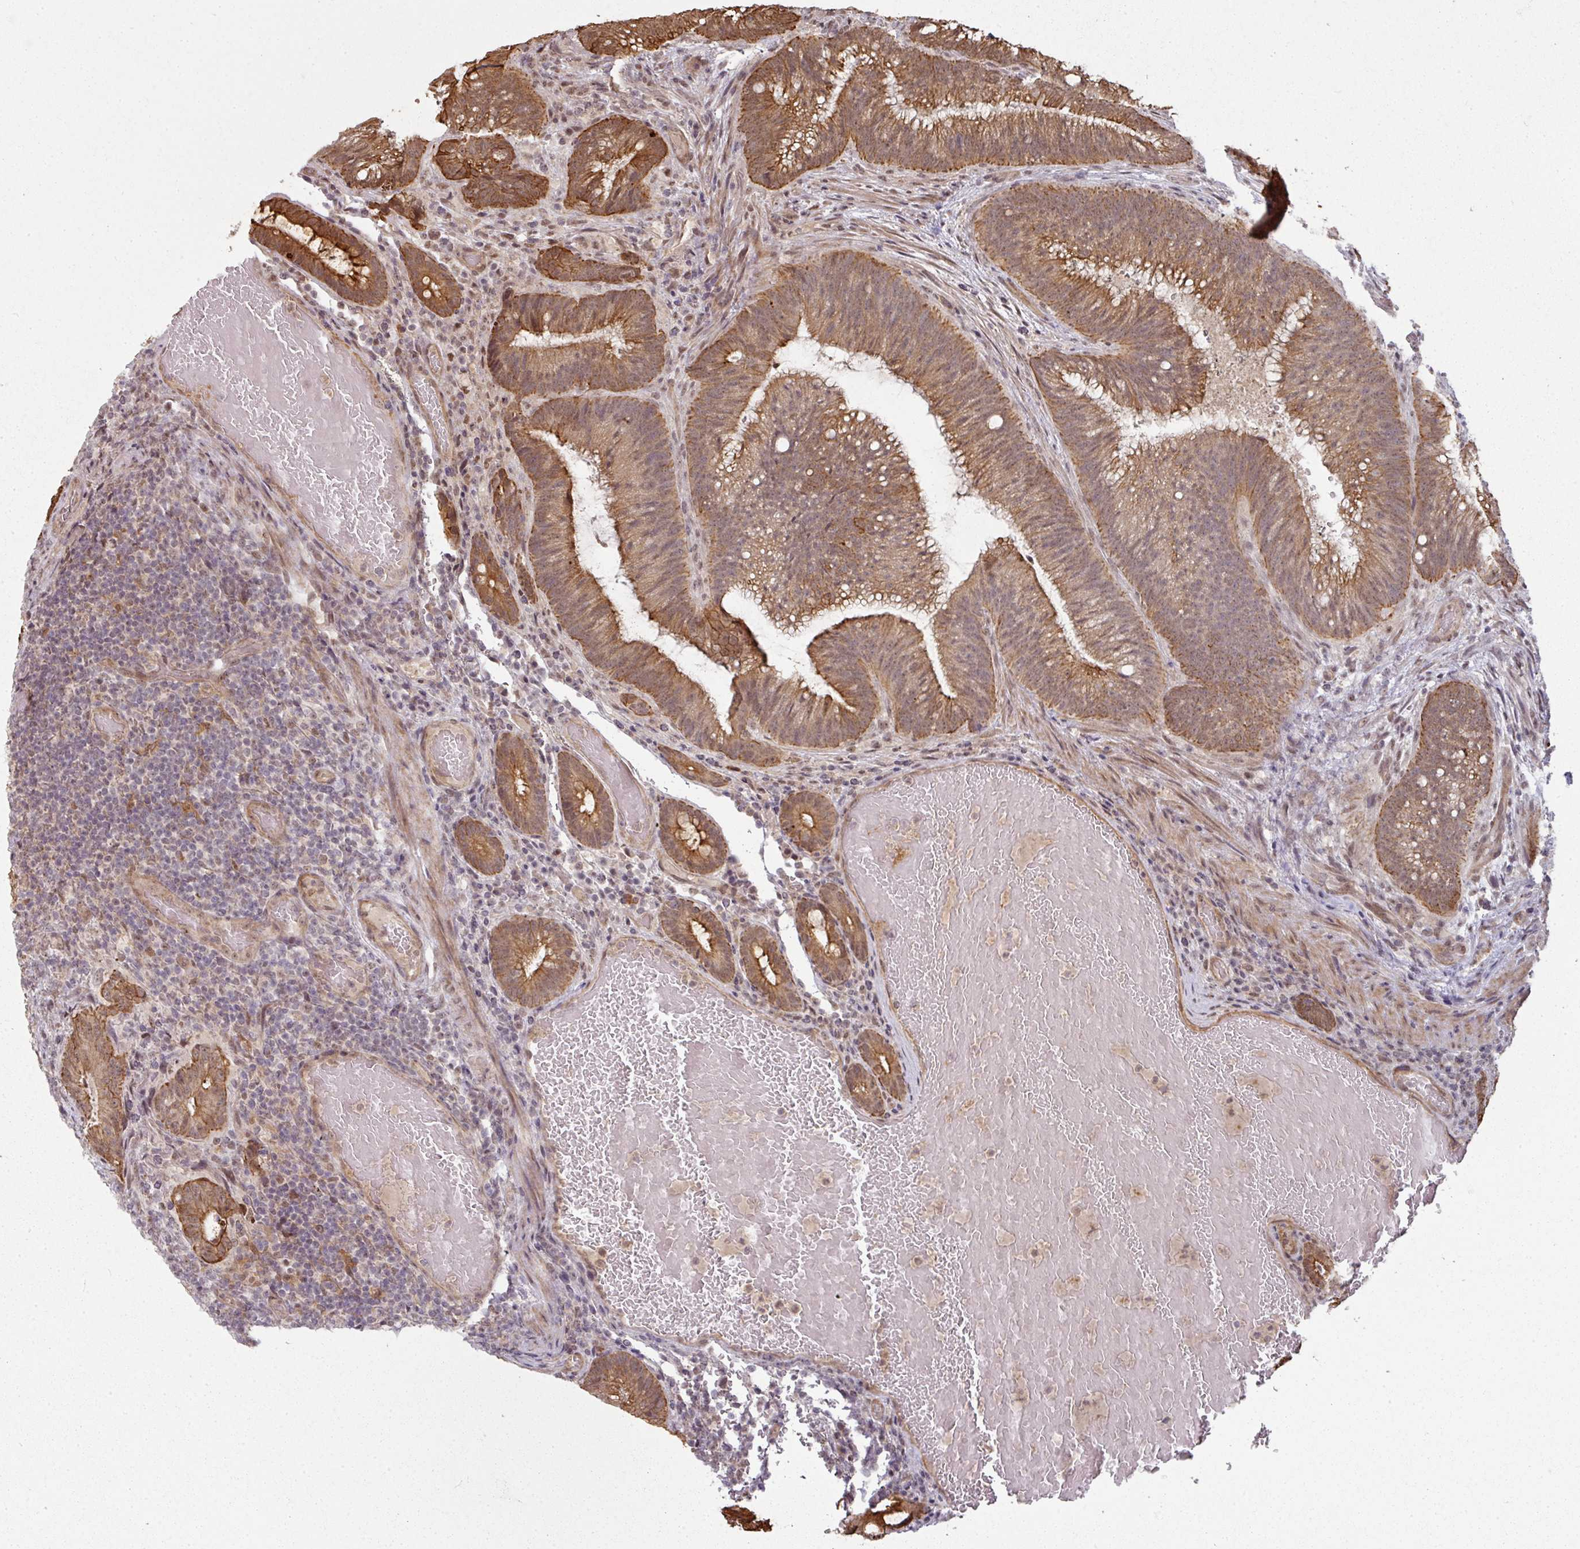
{"staining": {"intensity": "moderate", "quantity": ">75%", "location": "cytoplasmic/membranous,nuclear"}, "tissue": "colorectal cancer", "cell_type": "Tumor cells", "image_type": "cancer", "snomed": [{"axis": "morphology", "description": "Adenocarcinoma, NOS"}, {"axis": "topography", "description": "Colon"}], "caption": "This histopathology image shows immunohistochemistry staining of colorectal adenocarcinoma, with medium moderate cytoplasmic/membranous and nuclear positivity in about >75% of tumor cells.", "gene": "GTF2H3", "patient": {"sex": "female", "age": 43}}